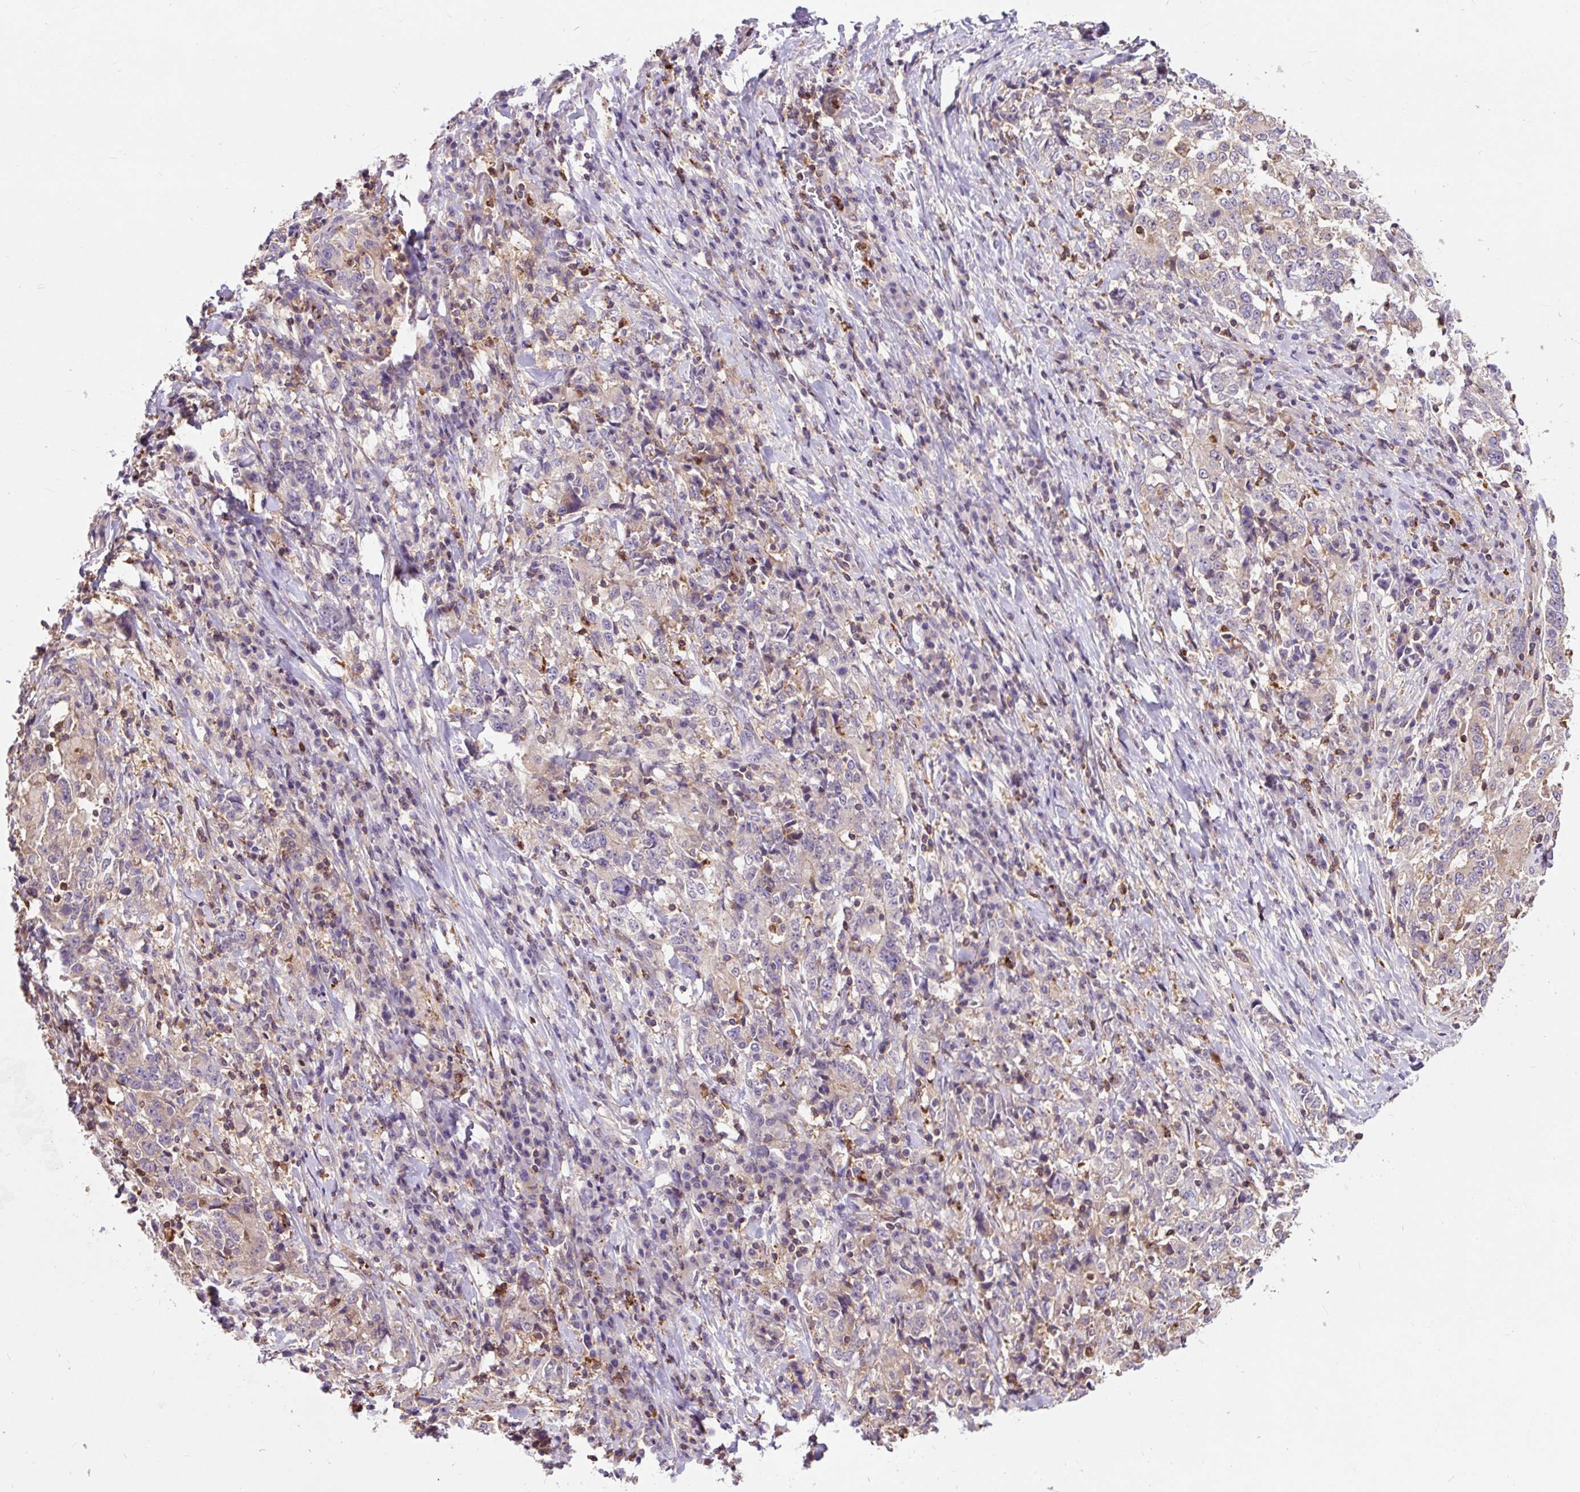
{"staining": {"intensity": "weak", "quantity": "25%-75%", "location": "cytoplasmic/membranous"}, "tissue": "stomach cancer", "cell_type": "Tumor cells", "image_type": "cancer", "snomed": [{"axis": "morphology", "description": "Normal tissue, NOS"}, {"axis": "morphology", "description": "Adenocarcinoma, NOS"}, {"axis": "topography", "description": "Stomach, upper"}, {"axis": "topography", "description": "Stomach"}], "caption": "IHC staining of stomach cancer, which demonstrates low levels of weak cytoplasmic/membranous staining in approximately 25%-75% of tumor cells indicating weak cytoplasmic/membranous protein expression. The staining was performed using DAB (brown) for protein detection and nuclei were counterstained in hematoxylin (blue).", "gene": "CISD3", "patient": {"sex": "male", "age": 59}}